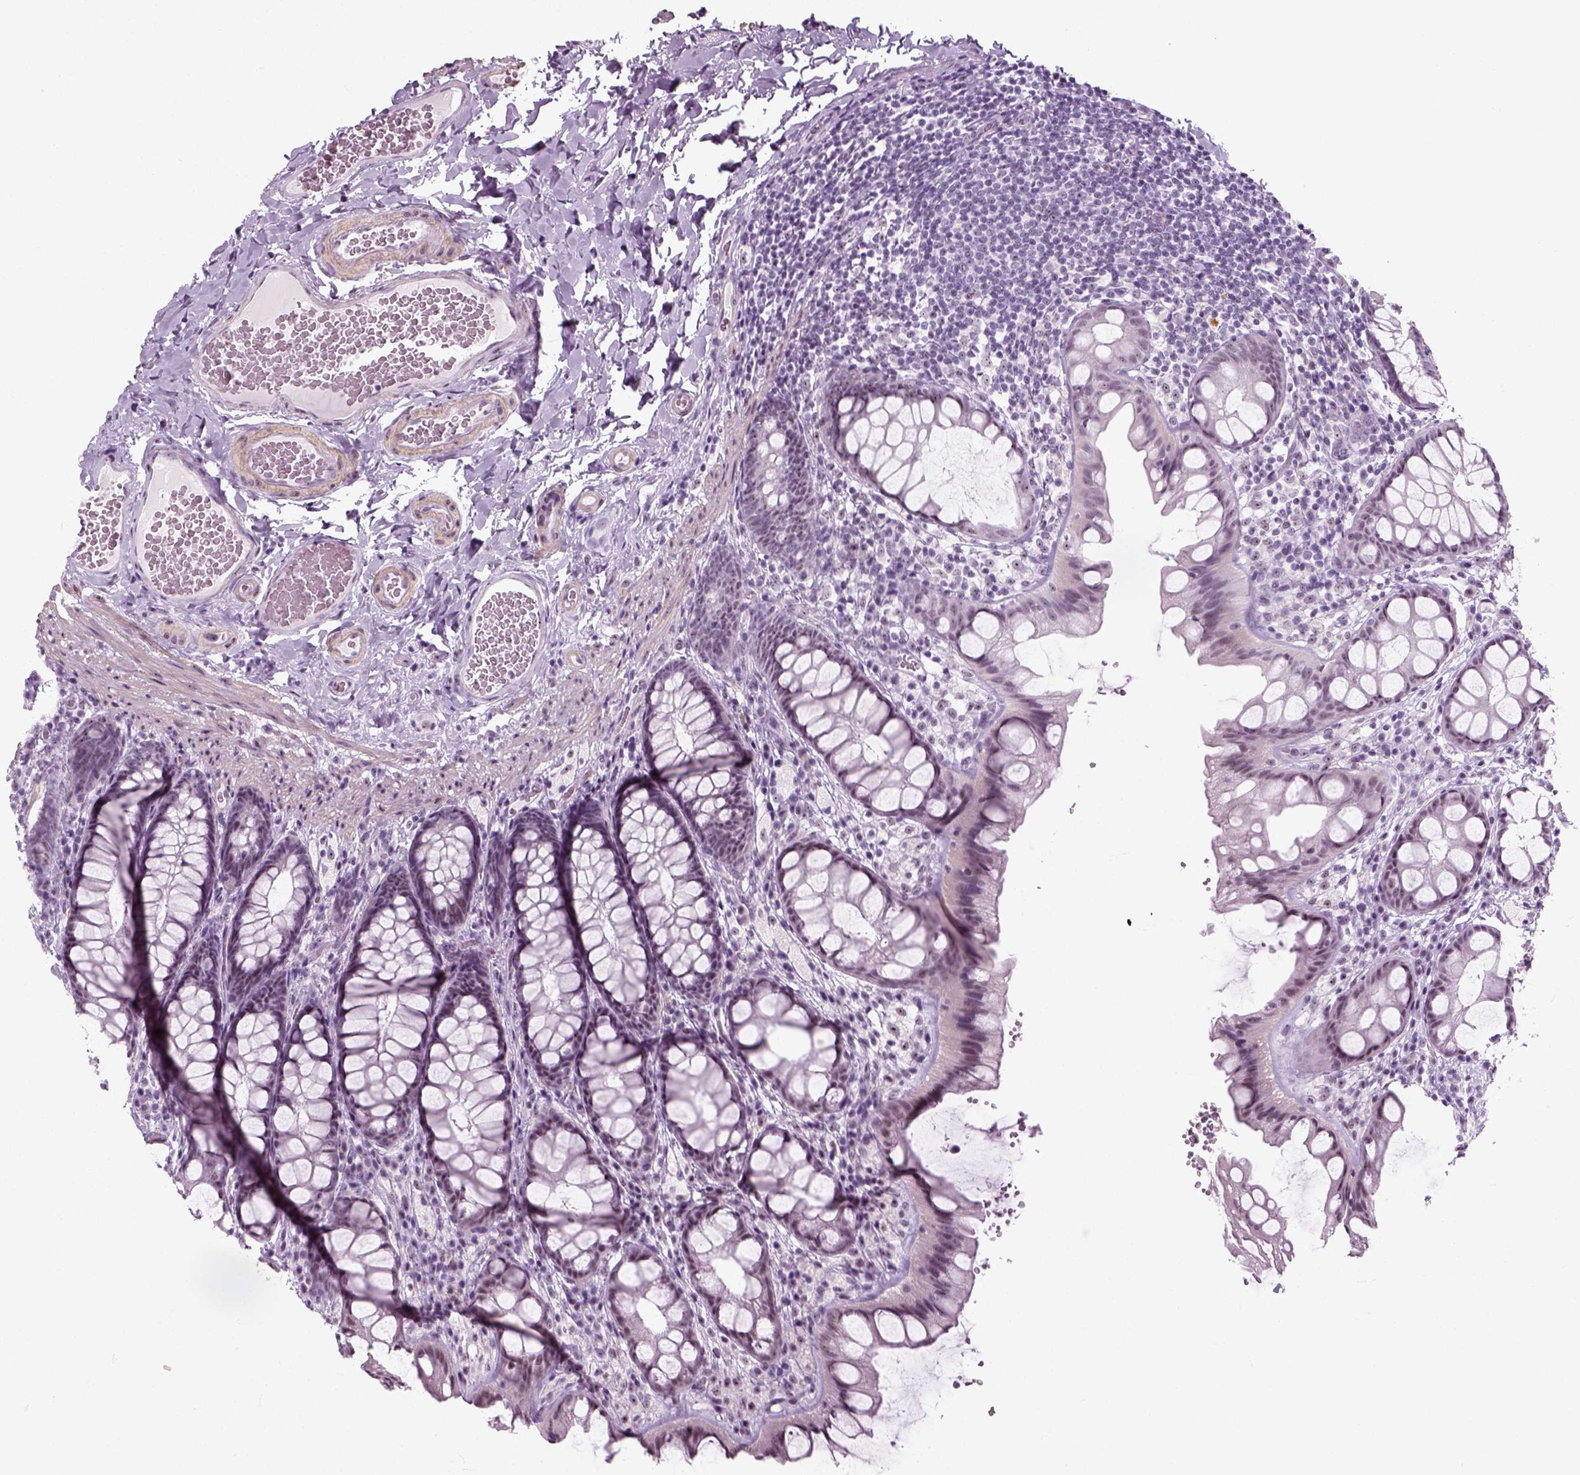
{"staining": {"intensity": "negative", "quantity": "none", "location": "none"}, "tissue": "colon", "cell_type": "Endothelial cells", "image_type": "normal", "snomed": [{"axis": "morphology", "description": "Normal tissue, NOS"}, {"axis": "topography", "description": "Colon"}], "caption": "Benign colon was stained to show a protein in brown. There is no significant positivity in endothelial cells. (Immunohistochemistry (ihc), brightfield microscopy, high magnification).", "gene": "ZNF865", "patient": {"sex": "male", "age": 47}}